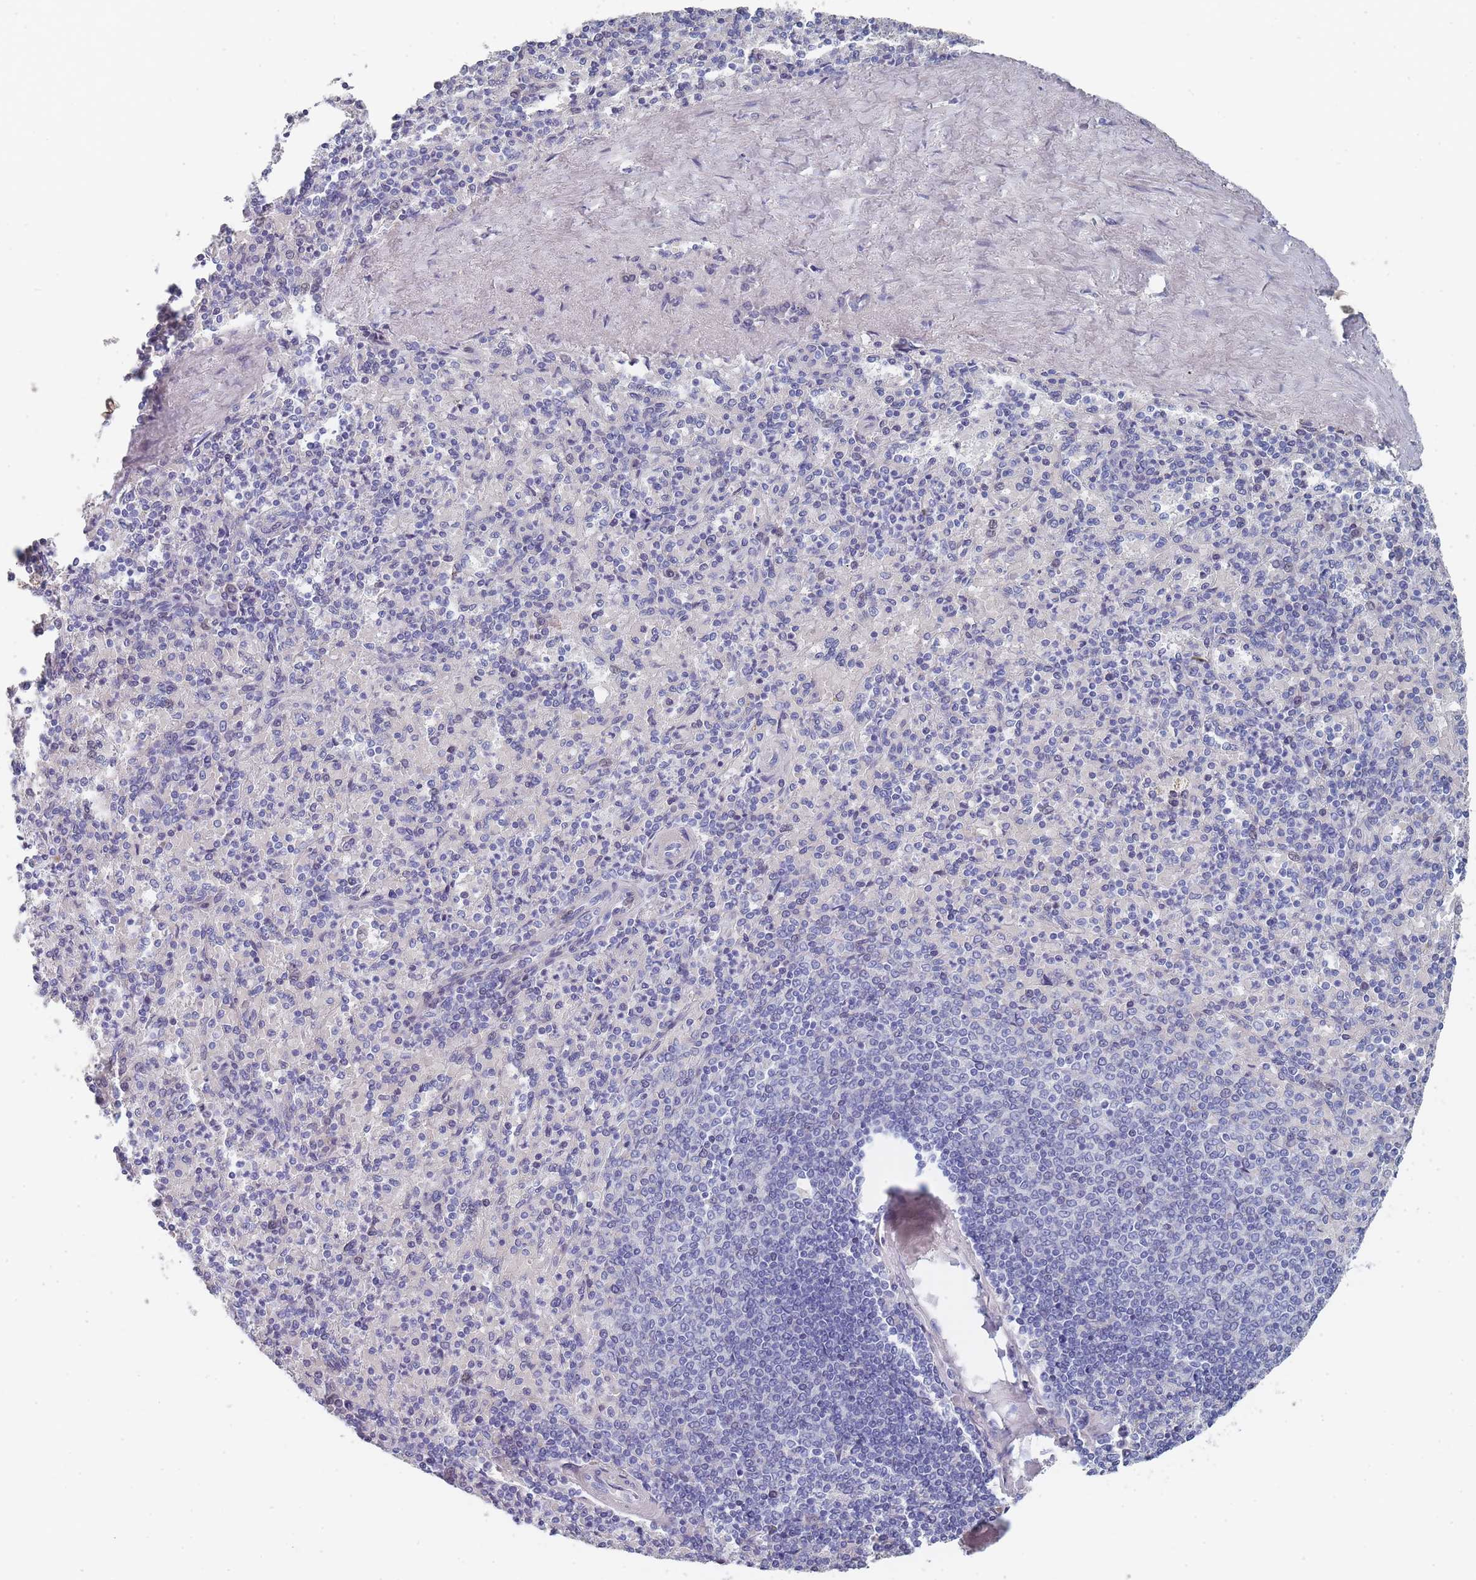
{"staining": {"intensity": "negative", "quantity": "none", "location": "none"}, "tissue": "spleen", "cell_type": "Cells in red pulp", "image_type": "normal", "snomed": [{"axis": "morphology", "description": "Normal tissue, NOS"}, {"axis": "topography", "description": "Spleen"}], "caption": "The image displays no staining of cells in red pulp in benign spleen. (IHC, brightfield microscopy, high magnification).", "gene": "ACAD11", "patient": {"sex": "male", "age": 82}}